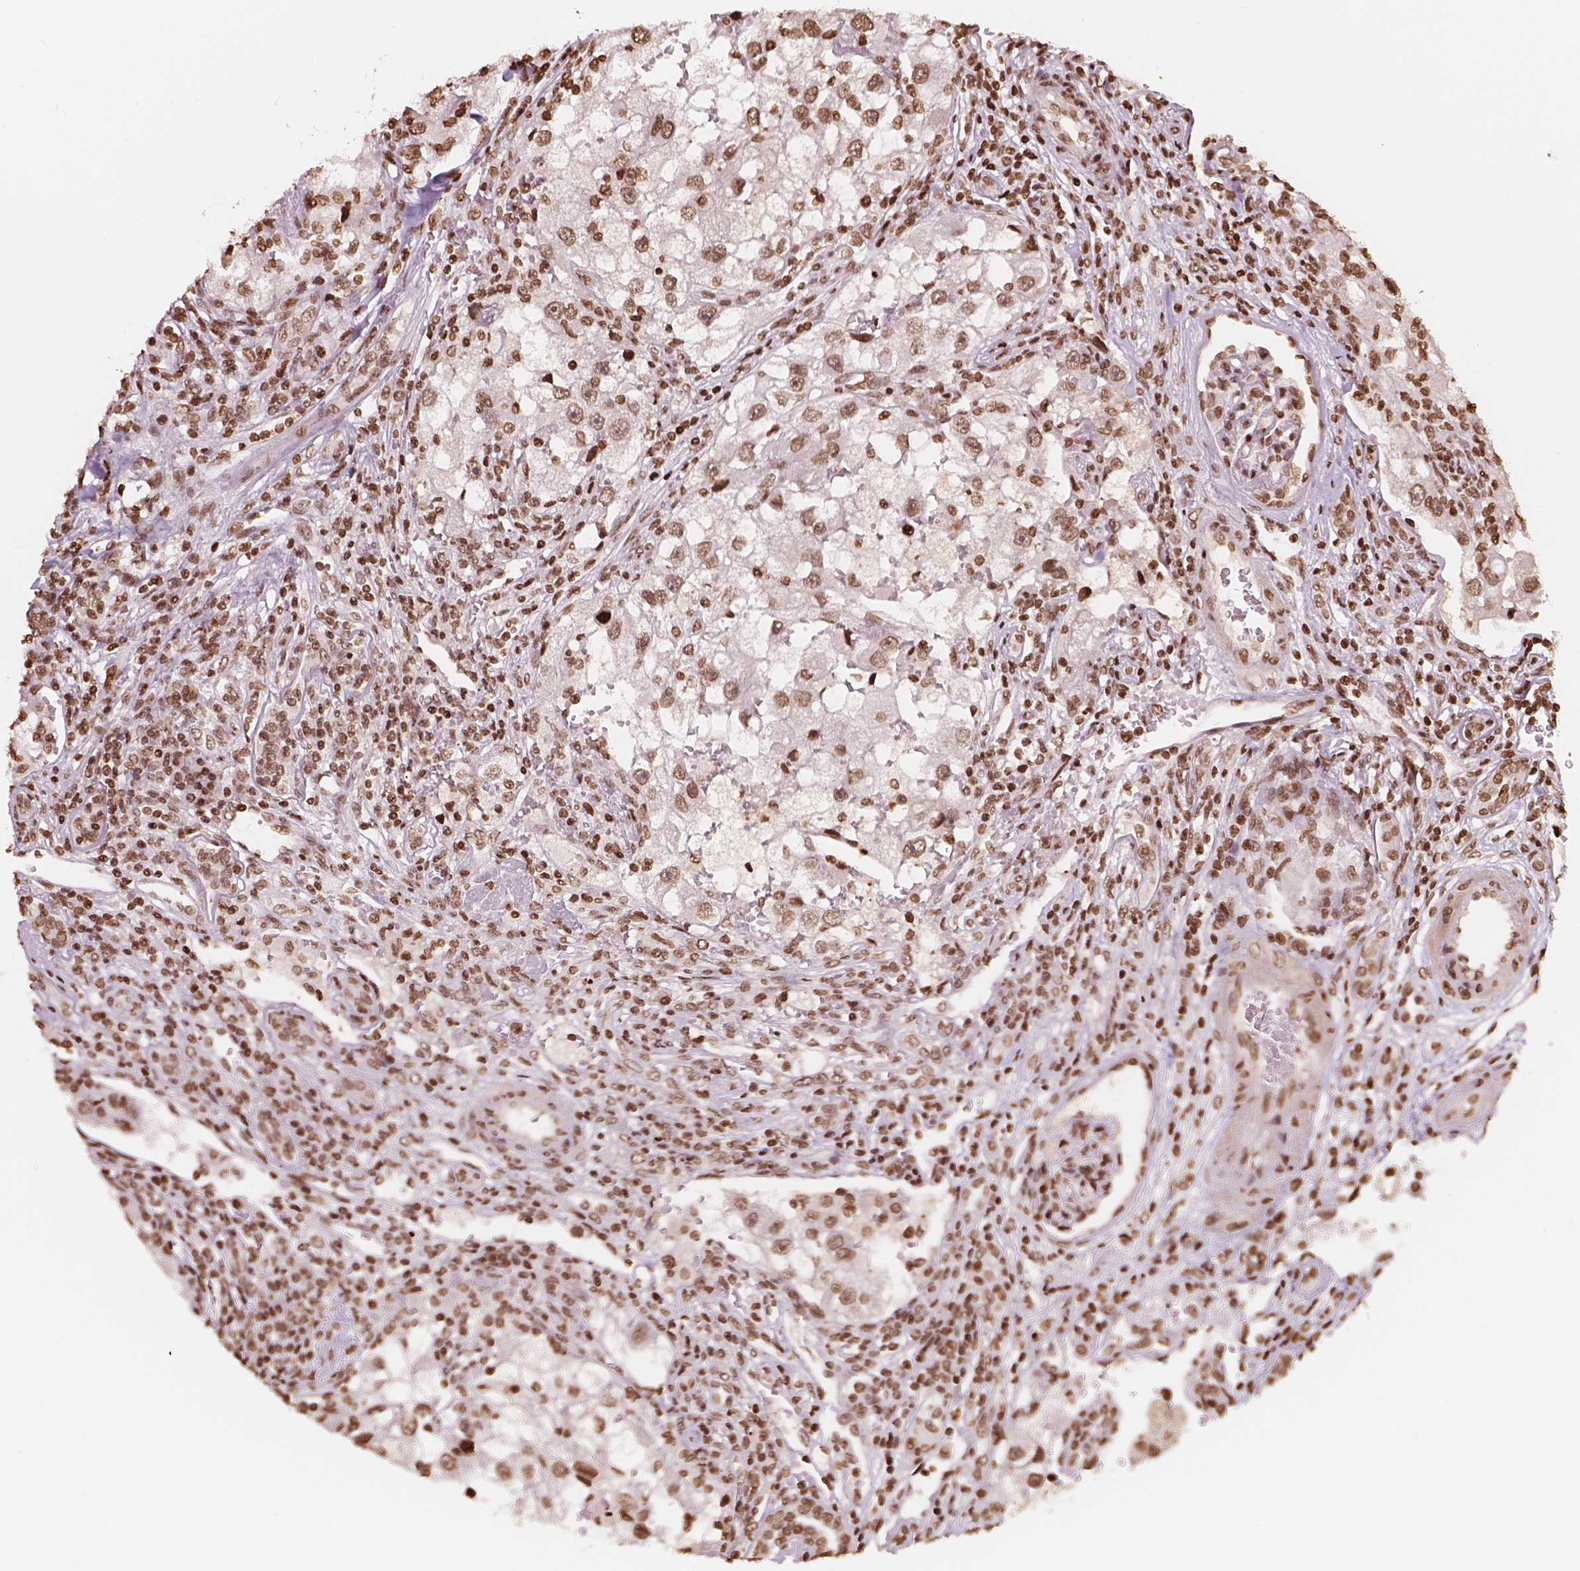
{"staining": {"intensity": "moderate", "quantity": ">75%", "location": "nuclear"}, "tissue": "renal cancer", "cell_type": "Tumor cells", "image_type": "cancer", "snomed": [{"axis": "morphology", "description": "Adenocarcinoma, NOS"}, {"axis": "topography", "description": "Kidney"}], "caption": "Protein expression analysis of human renal cancer reveals moderate nuclear positivity in about >75% of tumor cells. Ihc stains the protein of interest in brown and the nuclei are stained blue.", "gene": "H3C7", "patient": {"sex": "male", "age": 63}}